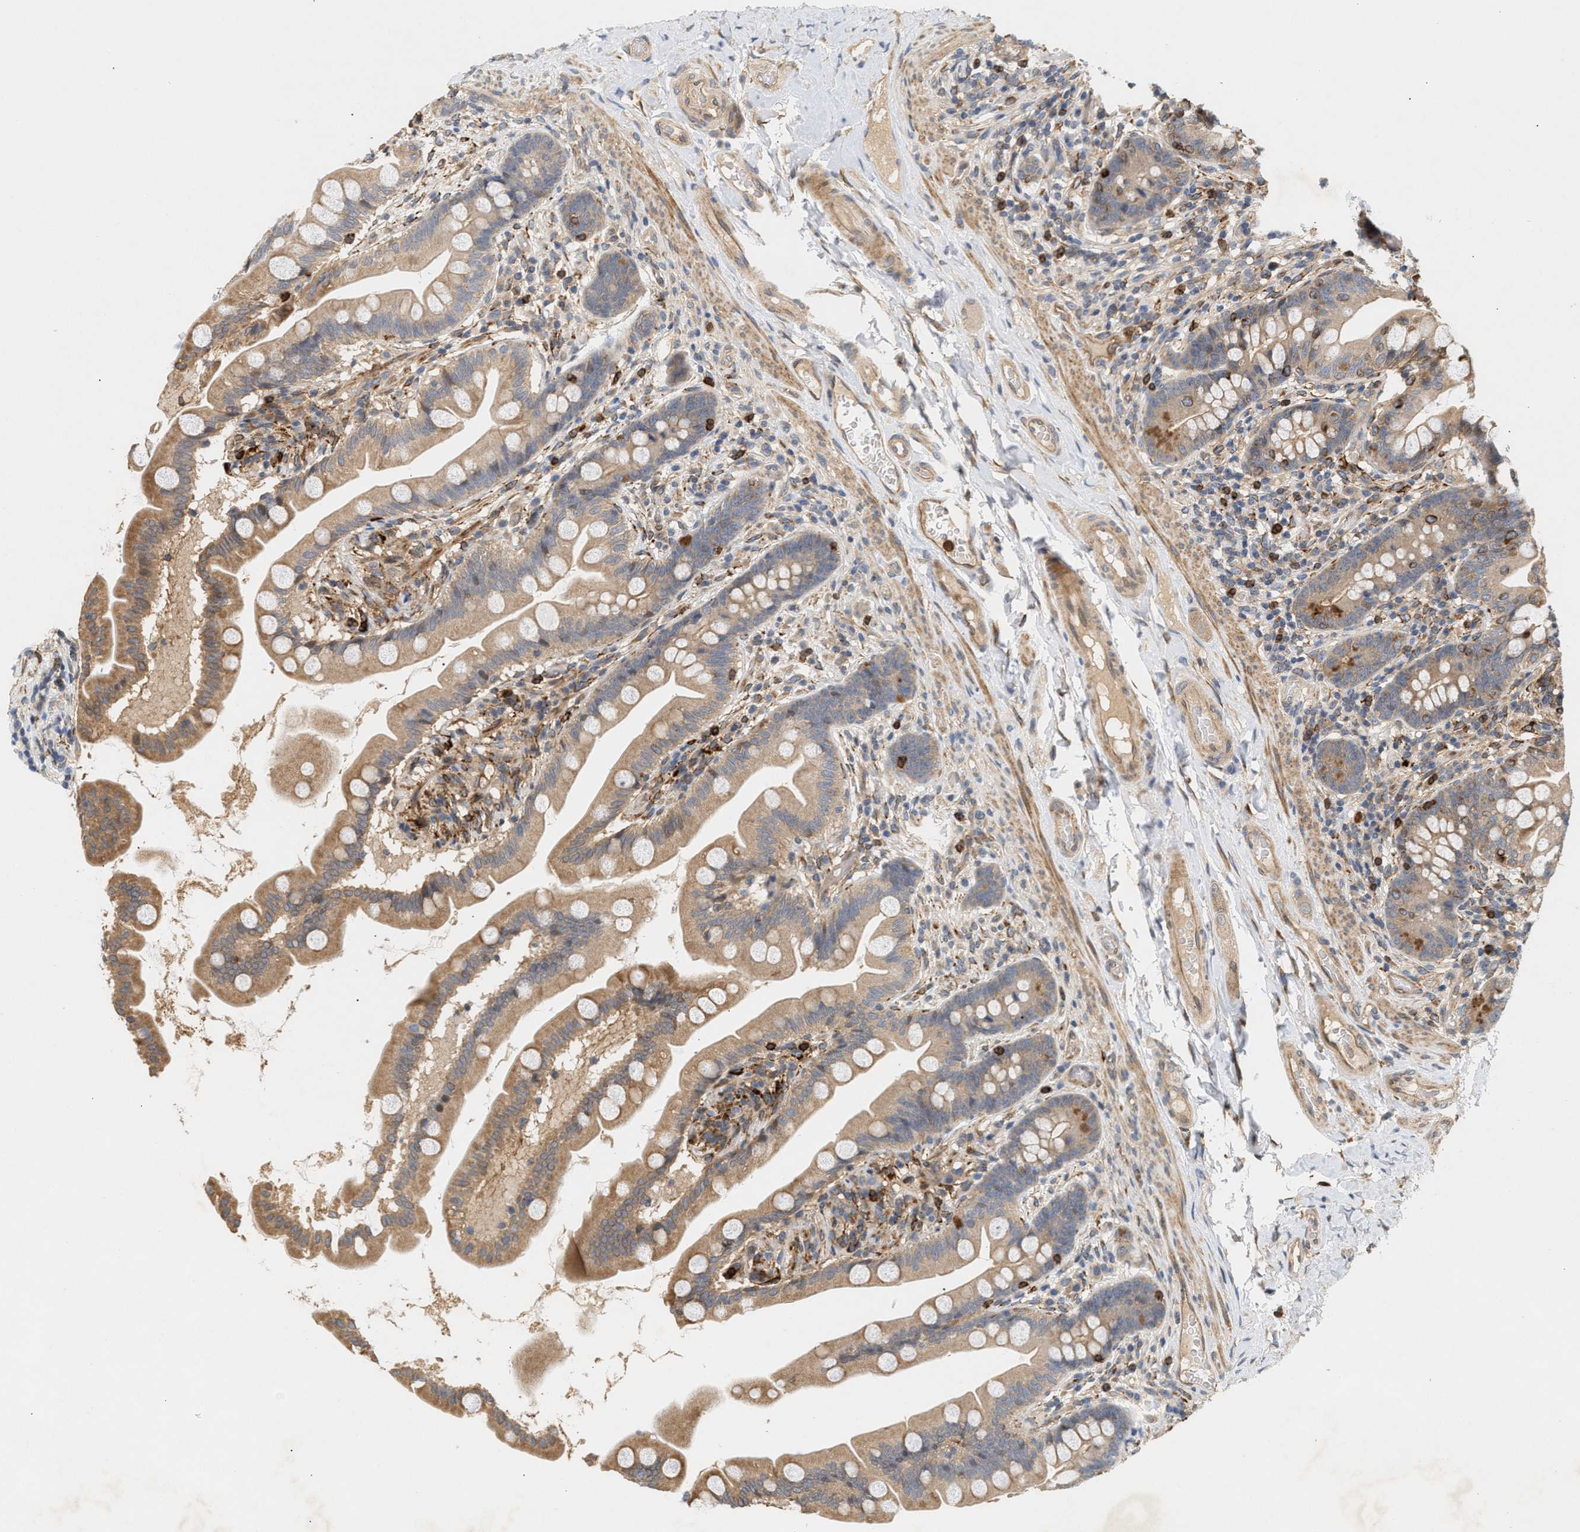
{"staining": {"intensity": "moderate", "quantity": ">75%", "location": "cytoplasmic/membranous"}, "tissue": "small intestine", "cell_type": "Glandular cells", "image_type": "normal", "snomed": [{"axis": "morphology", "description": "Normal tissue, NOS"}, {"axis": "topography", "description": "Small intestine"}], "caption": "A histopathology image of human small intestine stained for a protein demonstrates moderate cytoplasmic/membranous brown staining in glandular cells.", "gene": "PLCD1", "patient": {"sex": "female", "age": 56}}